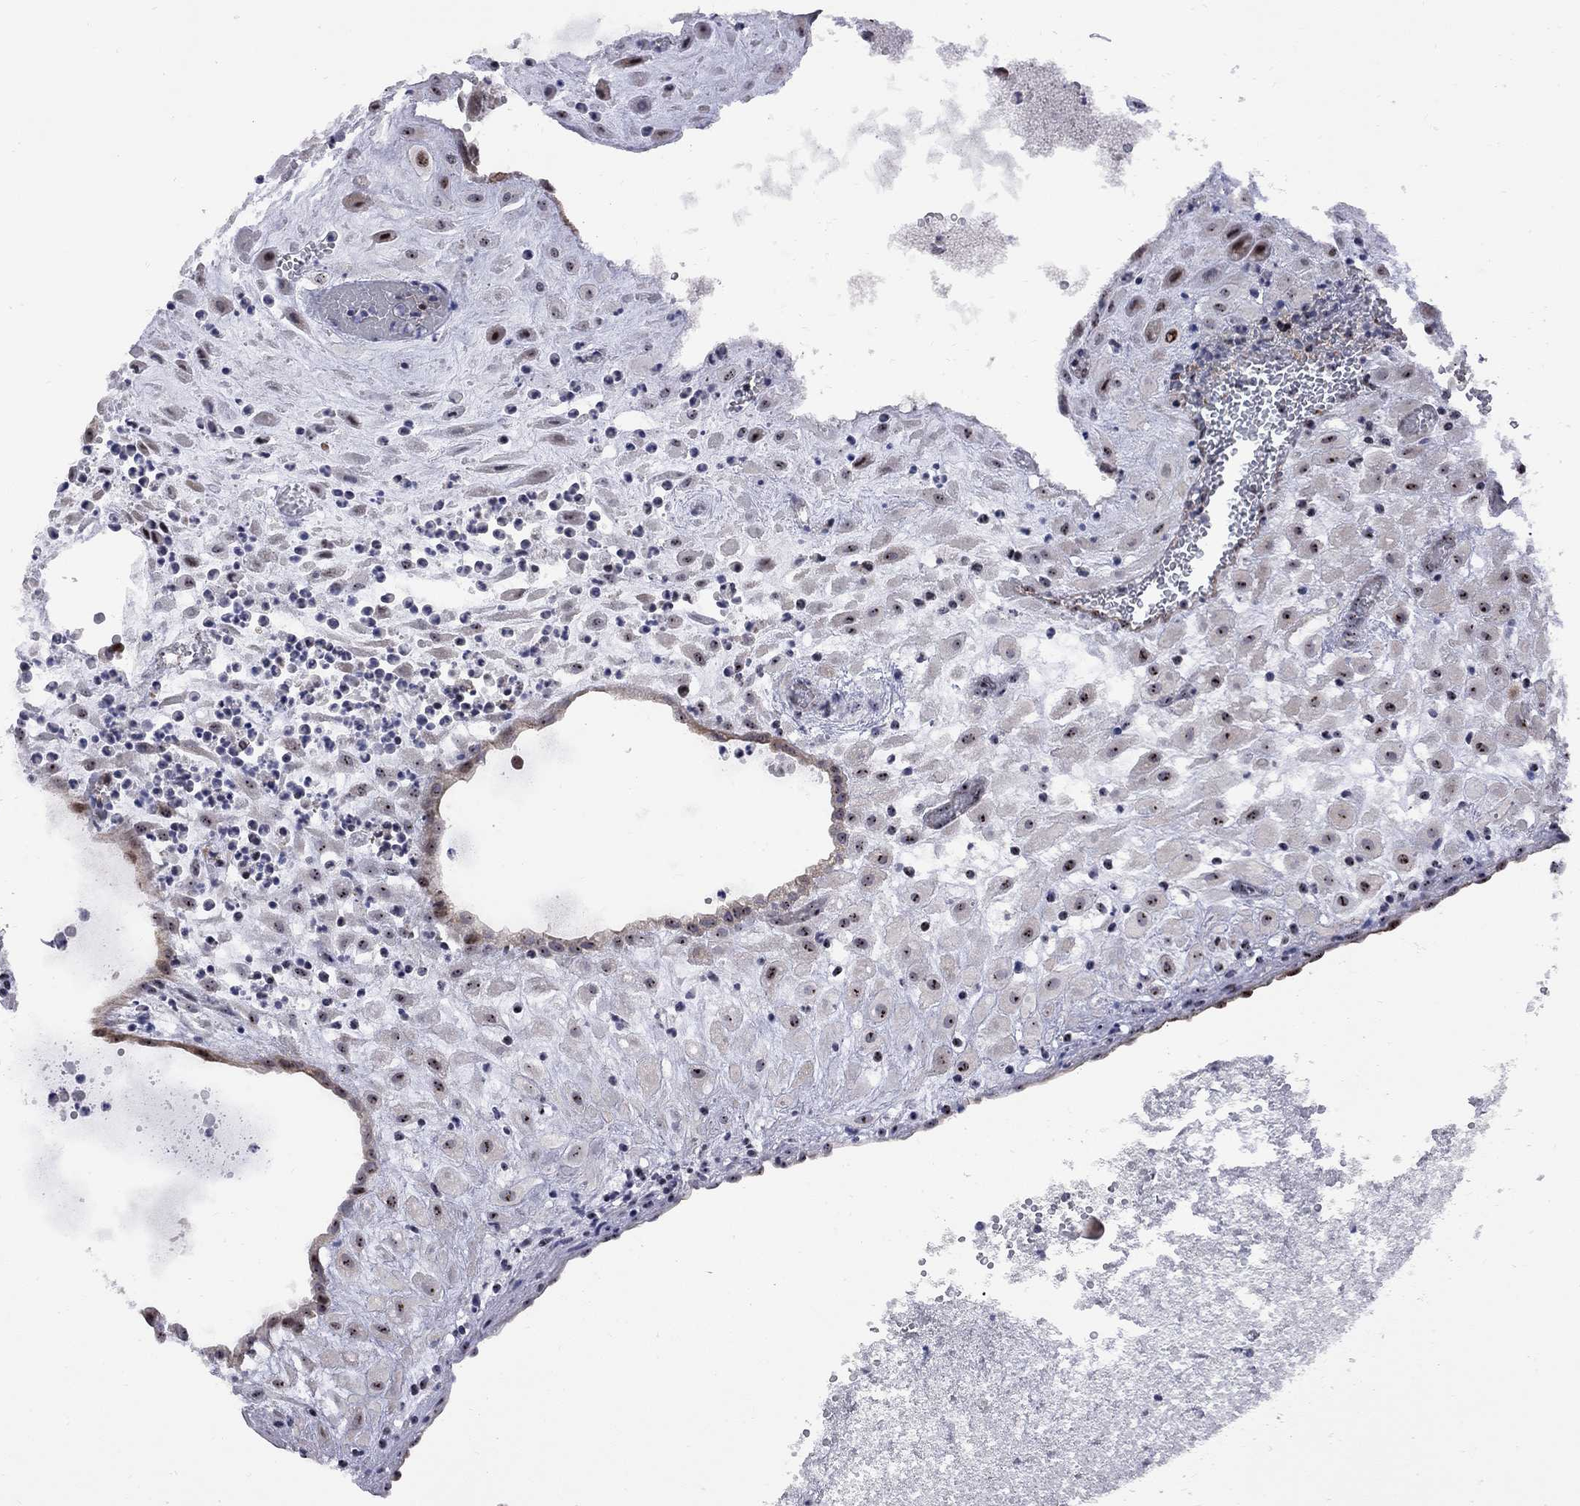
{"staining": {"intensity": "strong", "quantity": "<25%", "location": "nuclear"}, "tissue": "placenta", "cell_type": "Decidual cells", "image_type": "normal", "snomed": [{"axis": "morphology", "description": "Normal tissue, NOS"}, {"axis": "topography", "description": "Placenta"}], "caption": "A micrograph of placenta stained for a protein reveals strong nuclear brown staining in decidual cells. (DAB (3,3'-diaminobenzidine) IHC, brown staining for protein, blue staining for nuclei).", "gene": "DHX33", "patient": {"sex": "female", "age": 24}}